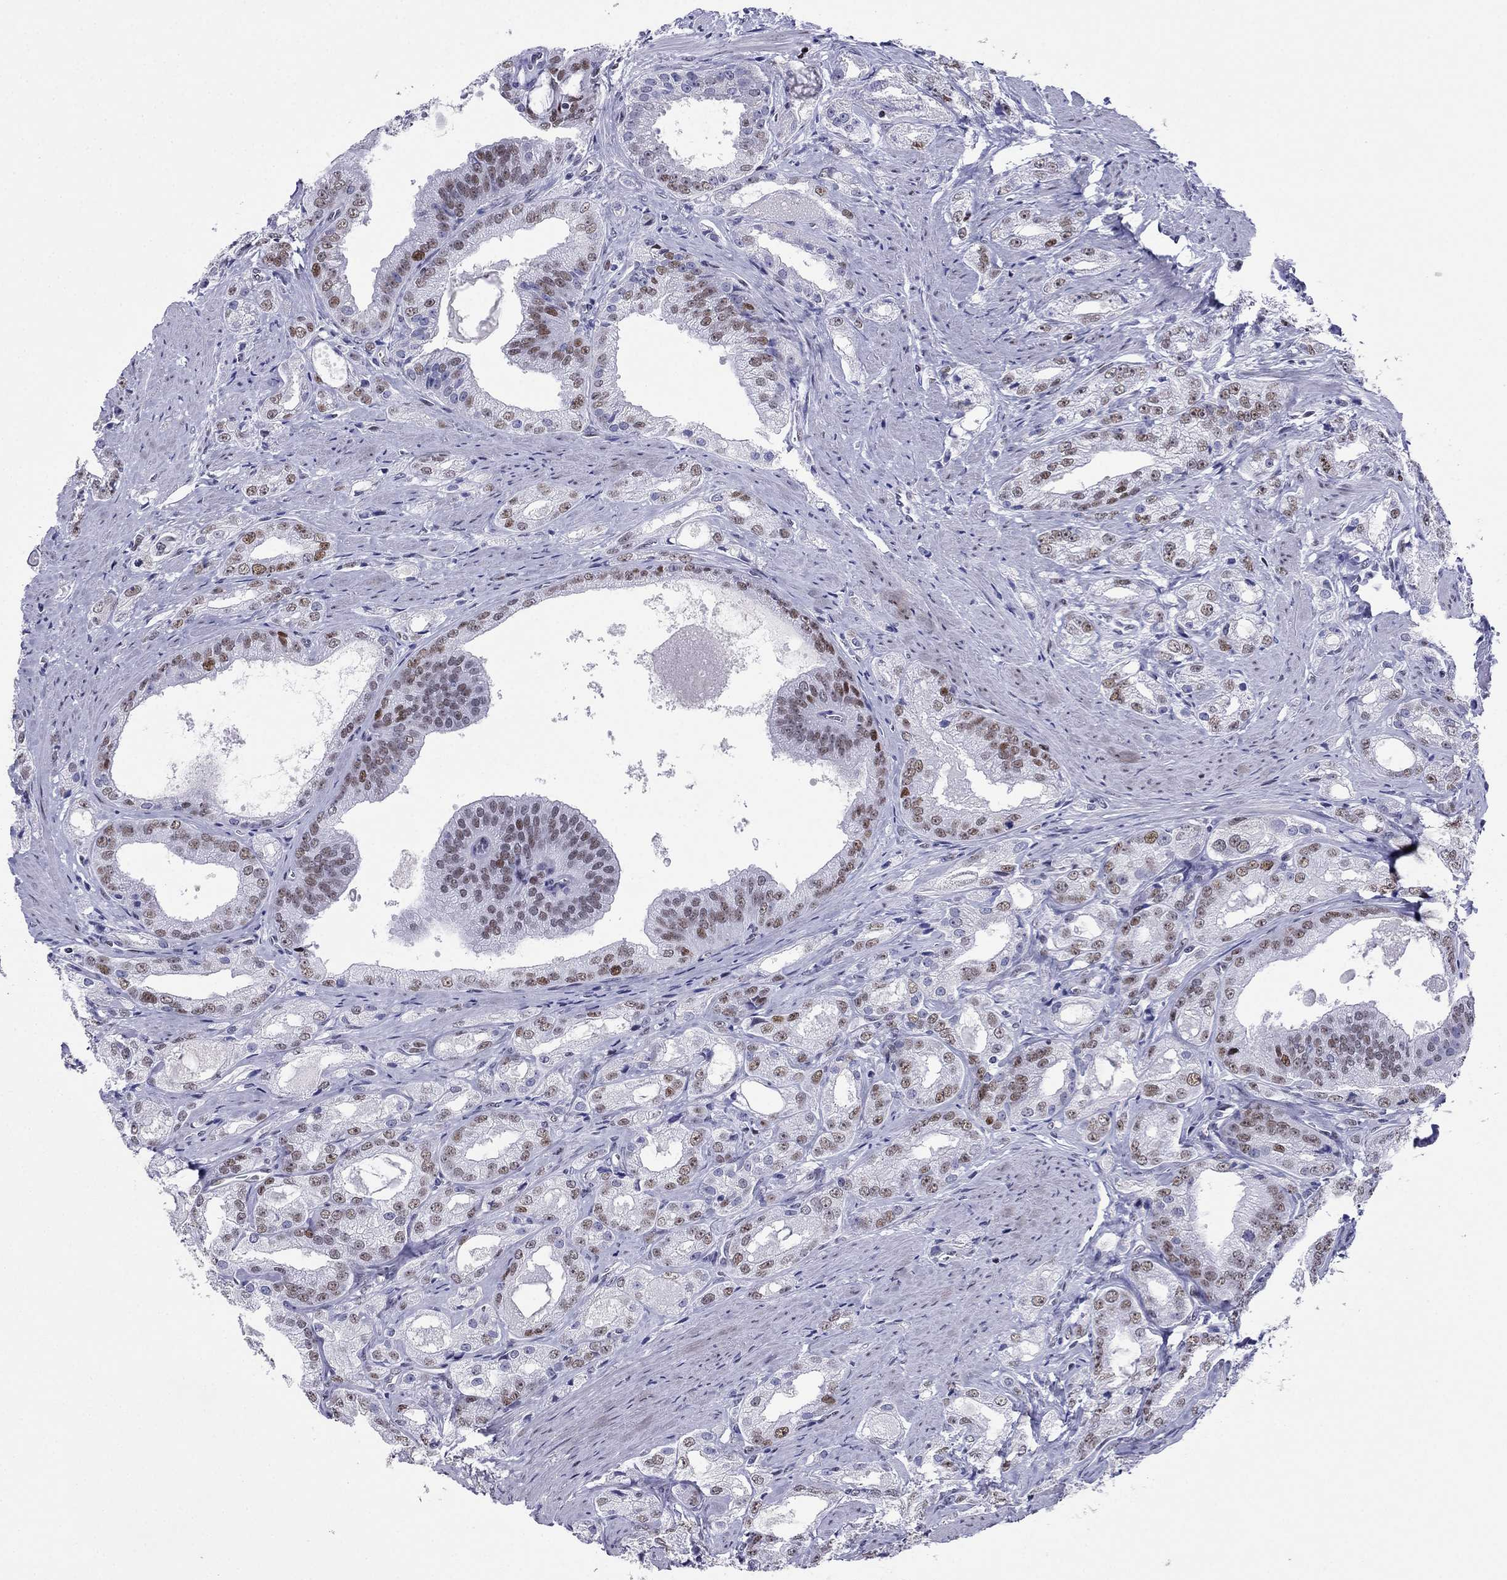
{"staining": {"intensity": "moderate", "quantity": ">75%", "location": "nuclear"}, "tissue": "prostate cancer", "cell_type": "Tumor cells", "image_type": "cancer", "snomed": [{"axis": "morphology", "description": "Adenocarcinoma, NOS"}, {"axis": "morphology", "description": "Adenocarcinoma, High grade"}, {"axis": "topography", "description": "Prostate"}], "caption": "Tumor cells demonstrate medium levels of moderate nuclear positivity in about >75% of cells in prostate cancer.", "gene": "PPM1G", "patient": {"sex": "male", "age": 70}}